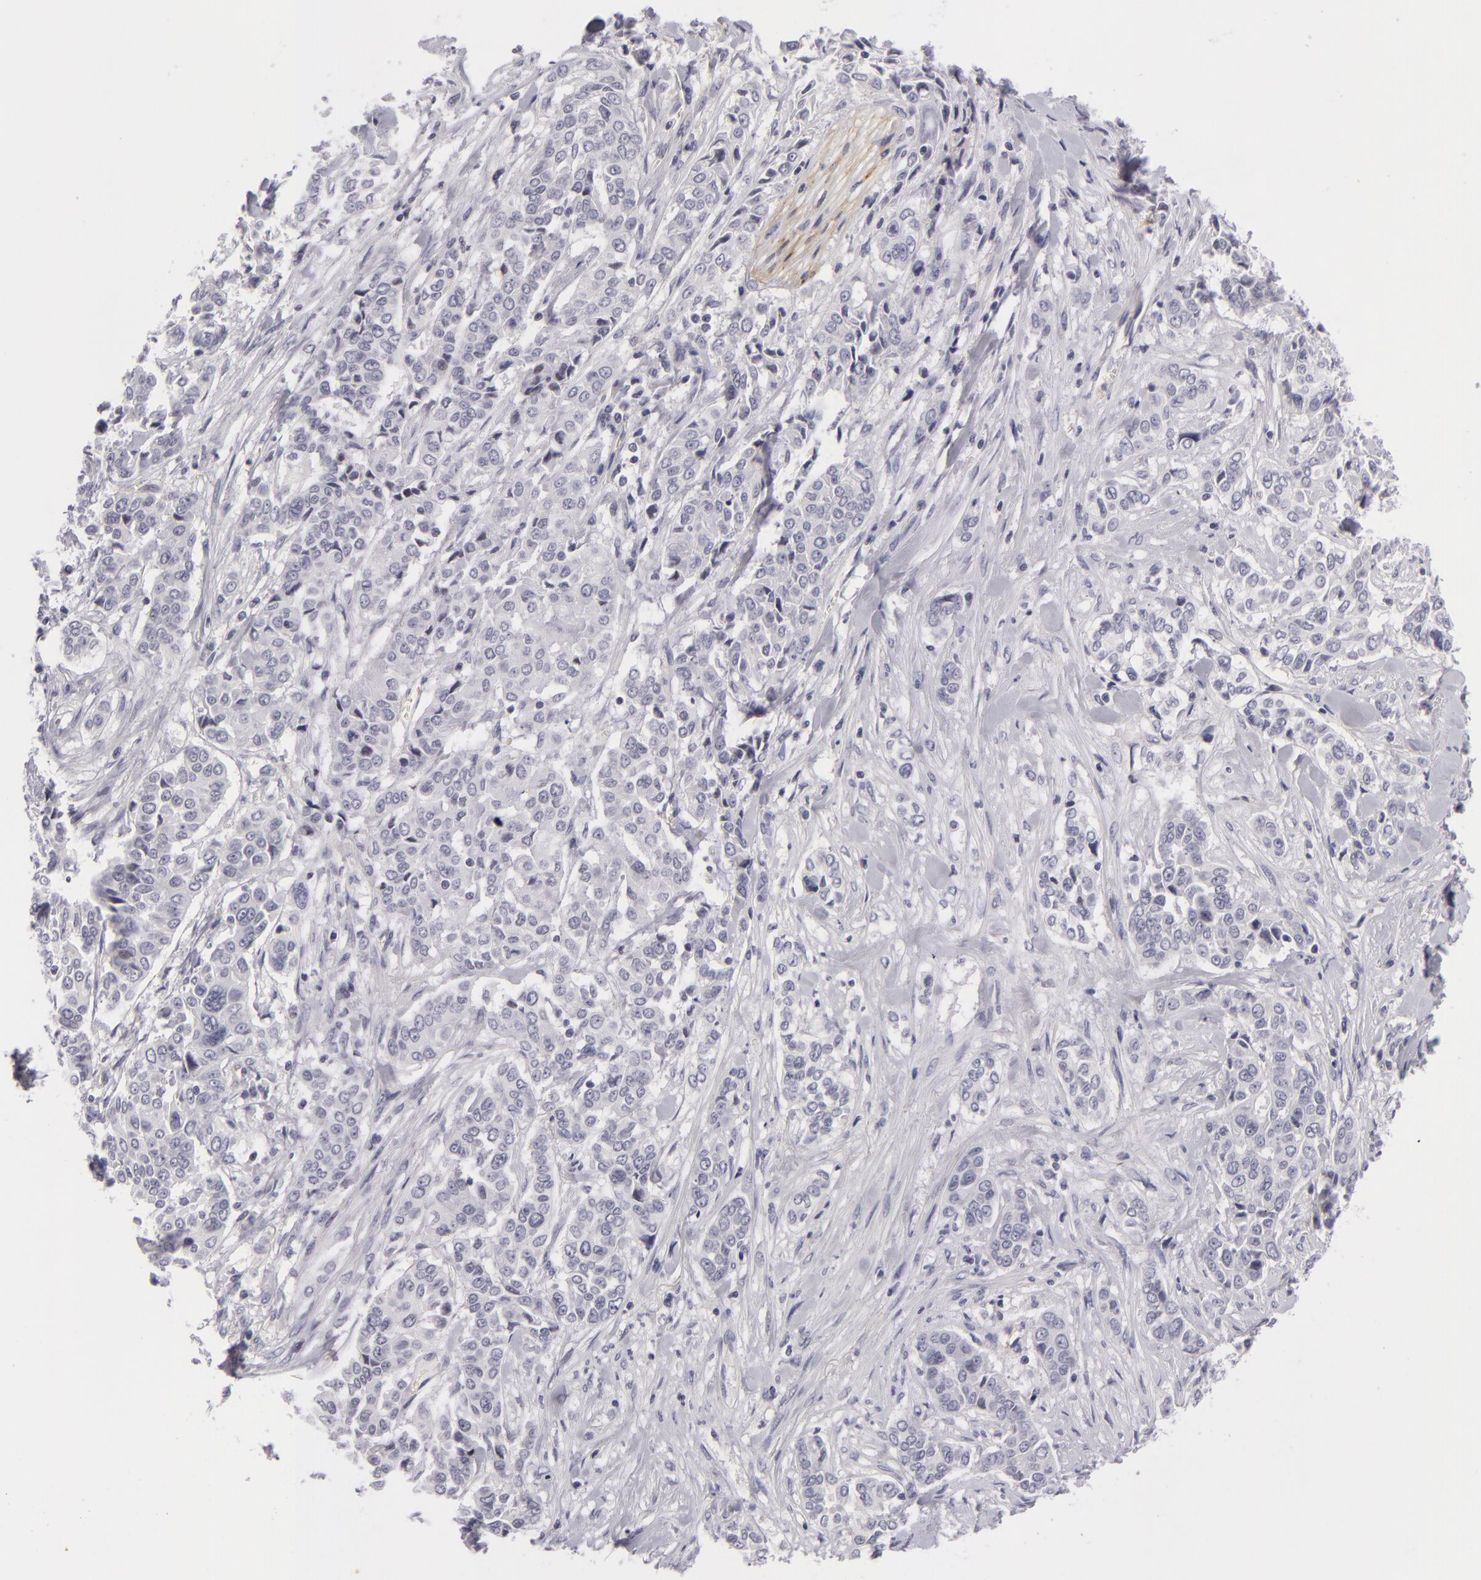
{"staining": {"intensity": "negative", "quantity": "none", "location": "none"}, "tissue": "pancreatic cancer", "cell_type": "Tumor cells", "image_type": "cancer", "snomed": [{"axis": "morphology", "description": "Adenocarcinoma, NOS"}, {"axis": "topography", "description": "Pancreas"}], "caption": "DAB immunohistochemical staining of adenocarcinoma (pancreatic) reveals no significant staining in tumor cells.", "gene": "NLGN4X", "patient": {"sex": "female", "age": 52}}